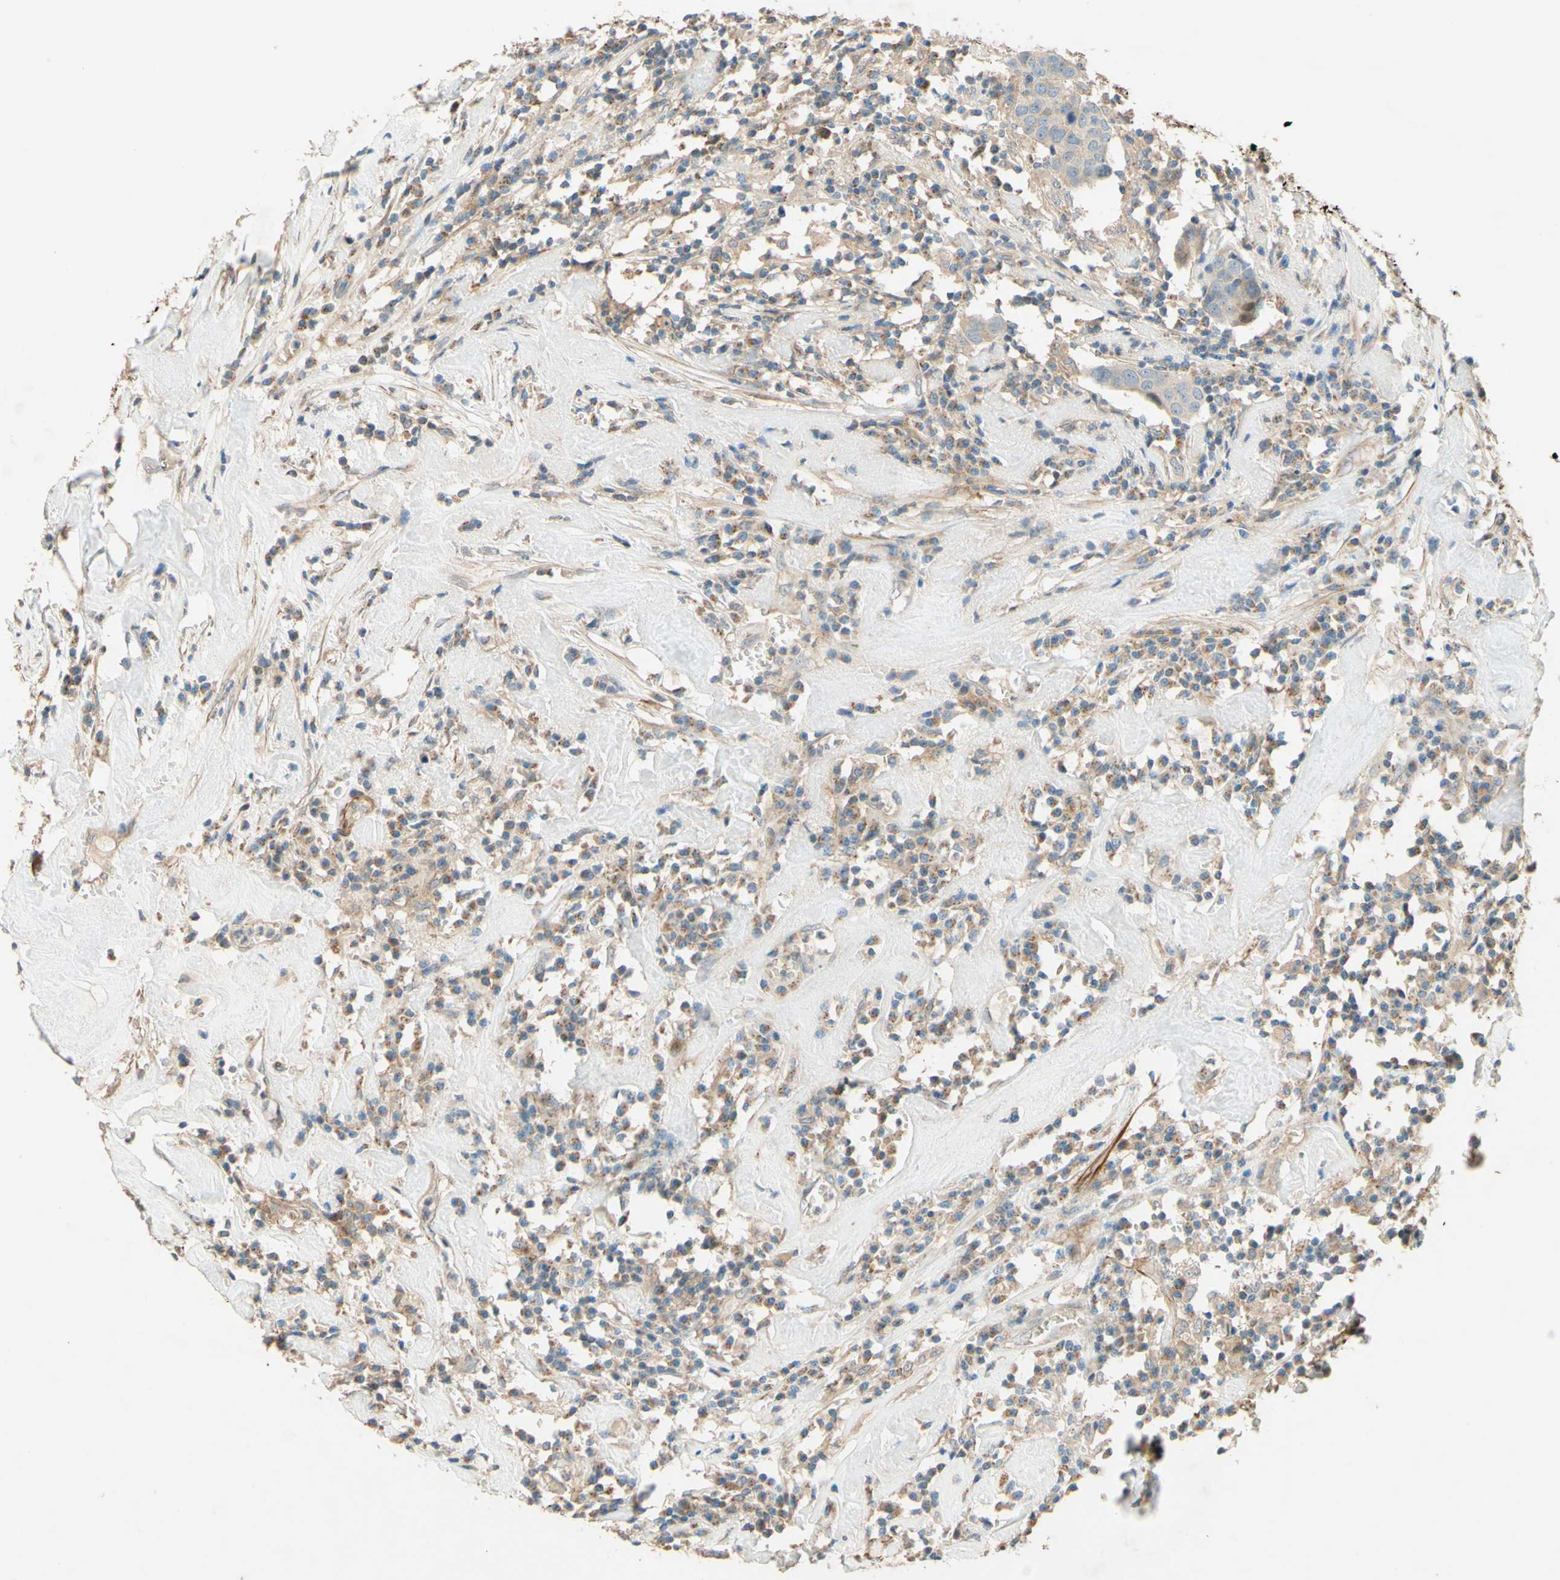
{"staining": {"intensity": "weak", "quantity": ">75%", "location": "cytoplasmic/membranous"}, "tissue": "head and neck cancer", "cell_type": "Tumor cells", "image_type": "cancer", "snomed": [{"axis": "morphology", "description": "Adenocarcinoma, NOS"}, {"axis": "topography", "description": "Salivary gland"}, {"axis": "topography", "description": "Head-Neck"}], "caption": "IHC micrograph of head and neck cancer (adenocarcinoma) stained for a protein (brown), which displays low levels of weak cytoplasmic/membranous staining in about >75% of tumor cells.", "gene": "ADAM17", "patient": {"sex": "female", "age": 65}}